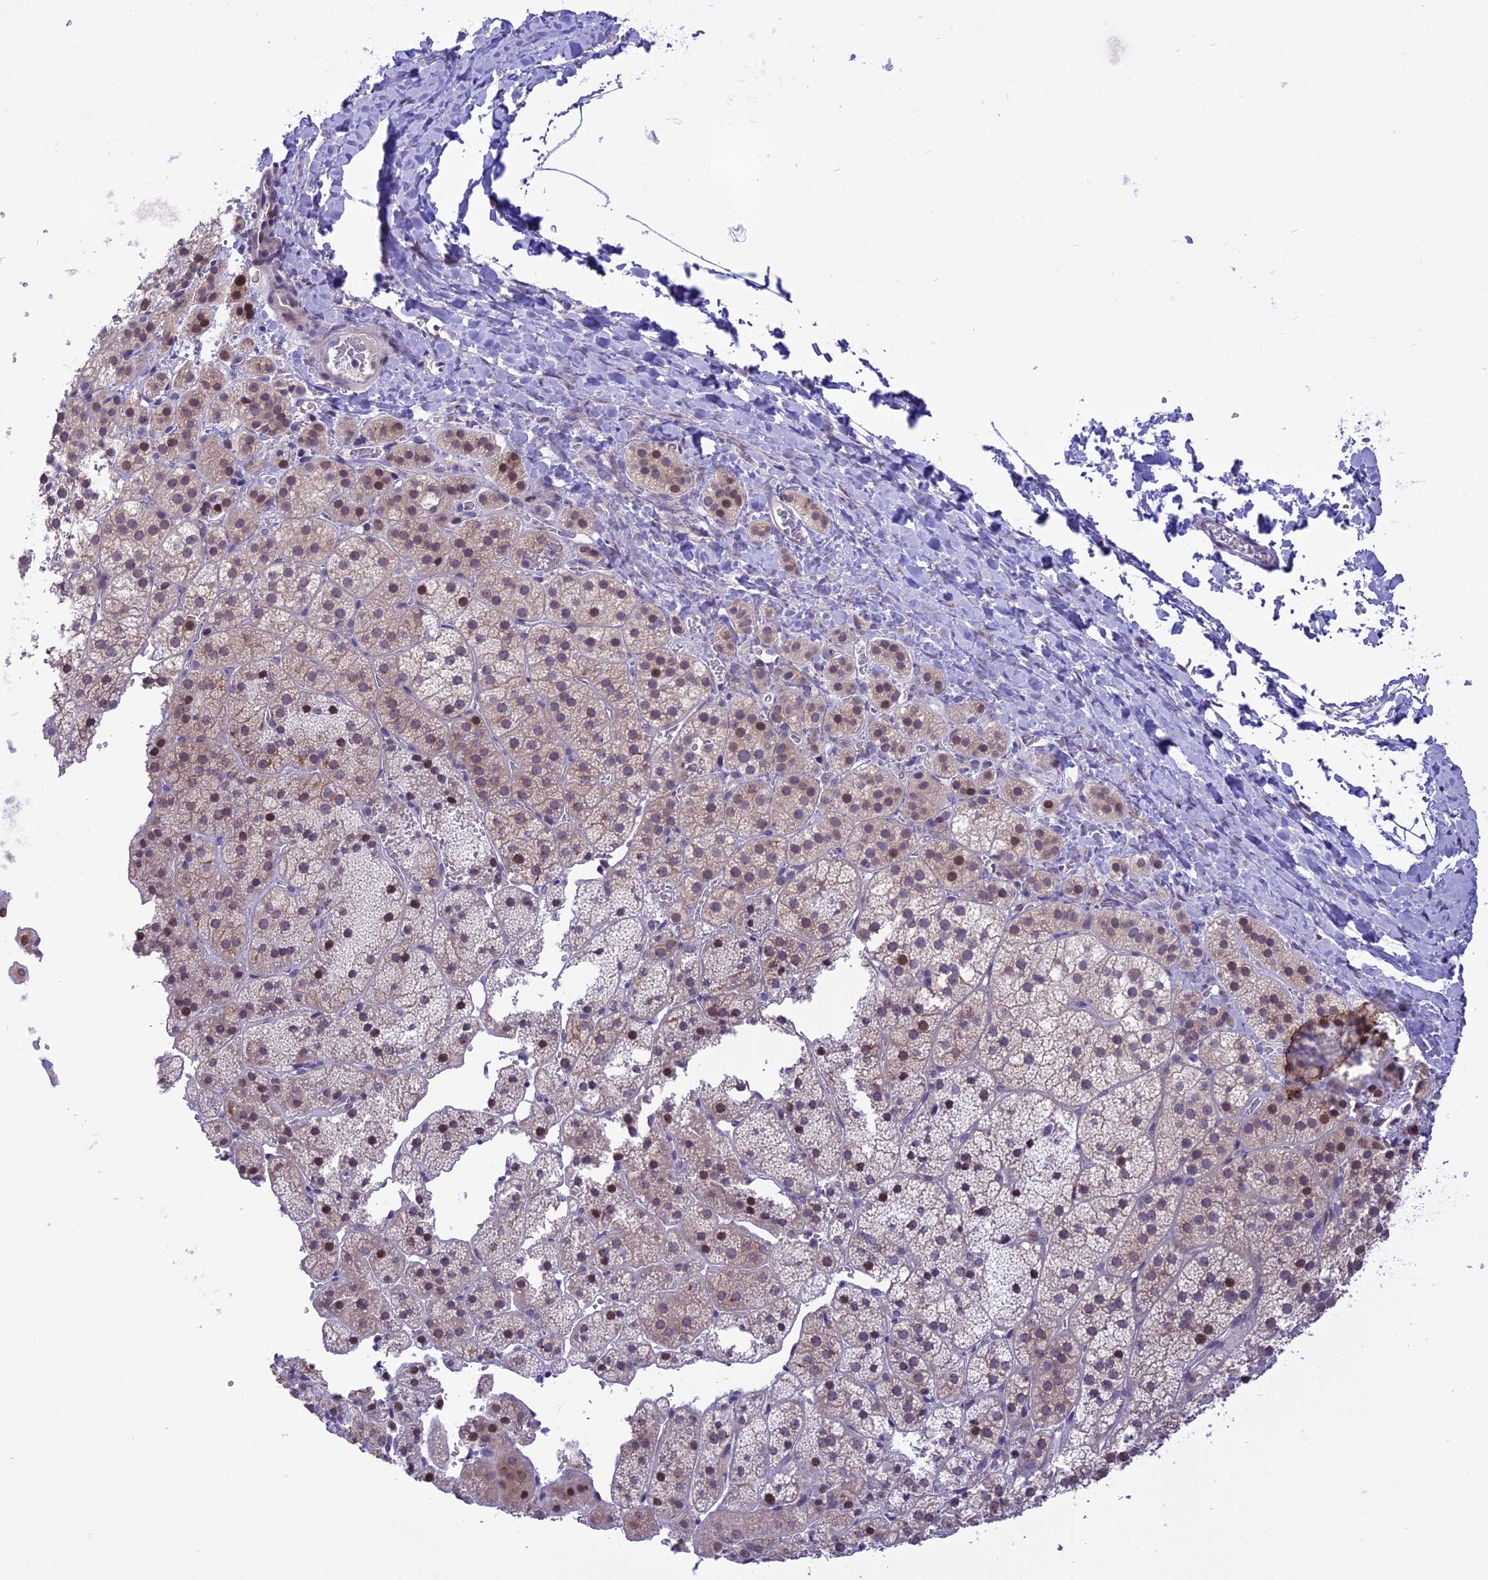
{"staining": {"intensity": "moderate", "quantity": "<25%", "location": "nuclear"}, "tissue": "adrenal gland", "cell_type": "Glandular cells", "image_type": "normal", "snomed": [{"axis": "morphology", "description": "Normal tissue, NOS"}, {"axis": "topography", "description": "Adrenal gland"}], "caption": "Protein analysis of unremarkable adrenal gland exhibits moderate nuclear expression in approximately <25% of glandular cells. Using DAB (brown) and hematoxylin (blue) stains, captured at high magnification using brightfield microscopy.", "gene": "ZNF837", "patient": {"sex": "female", "age": 44}}